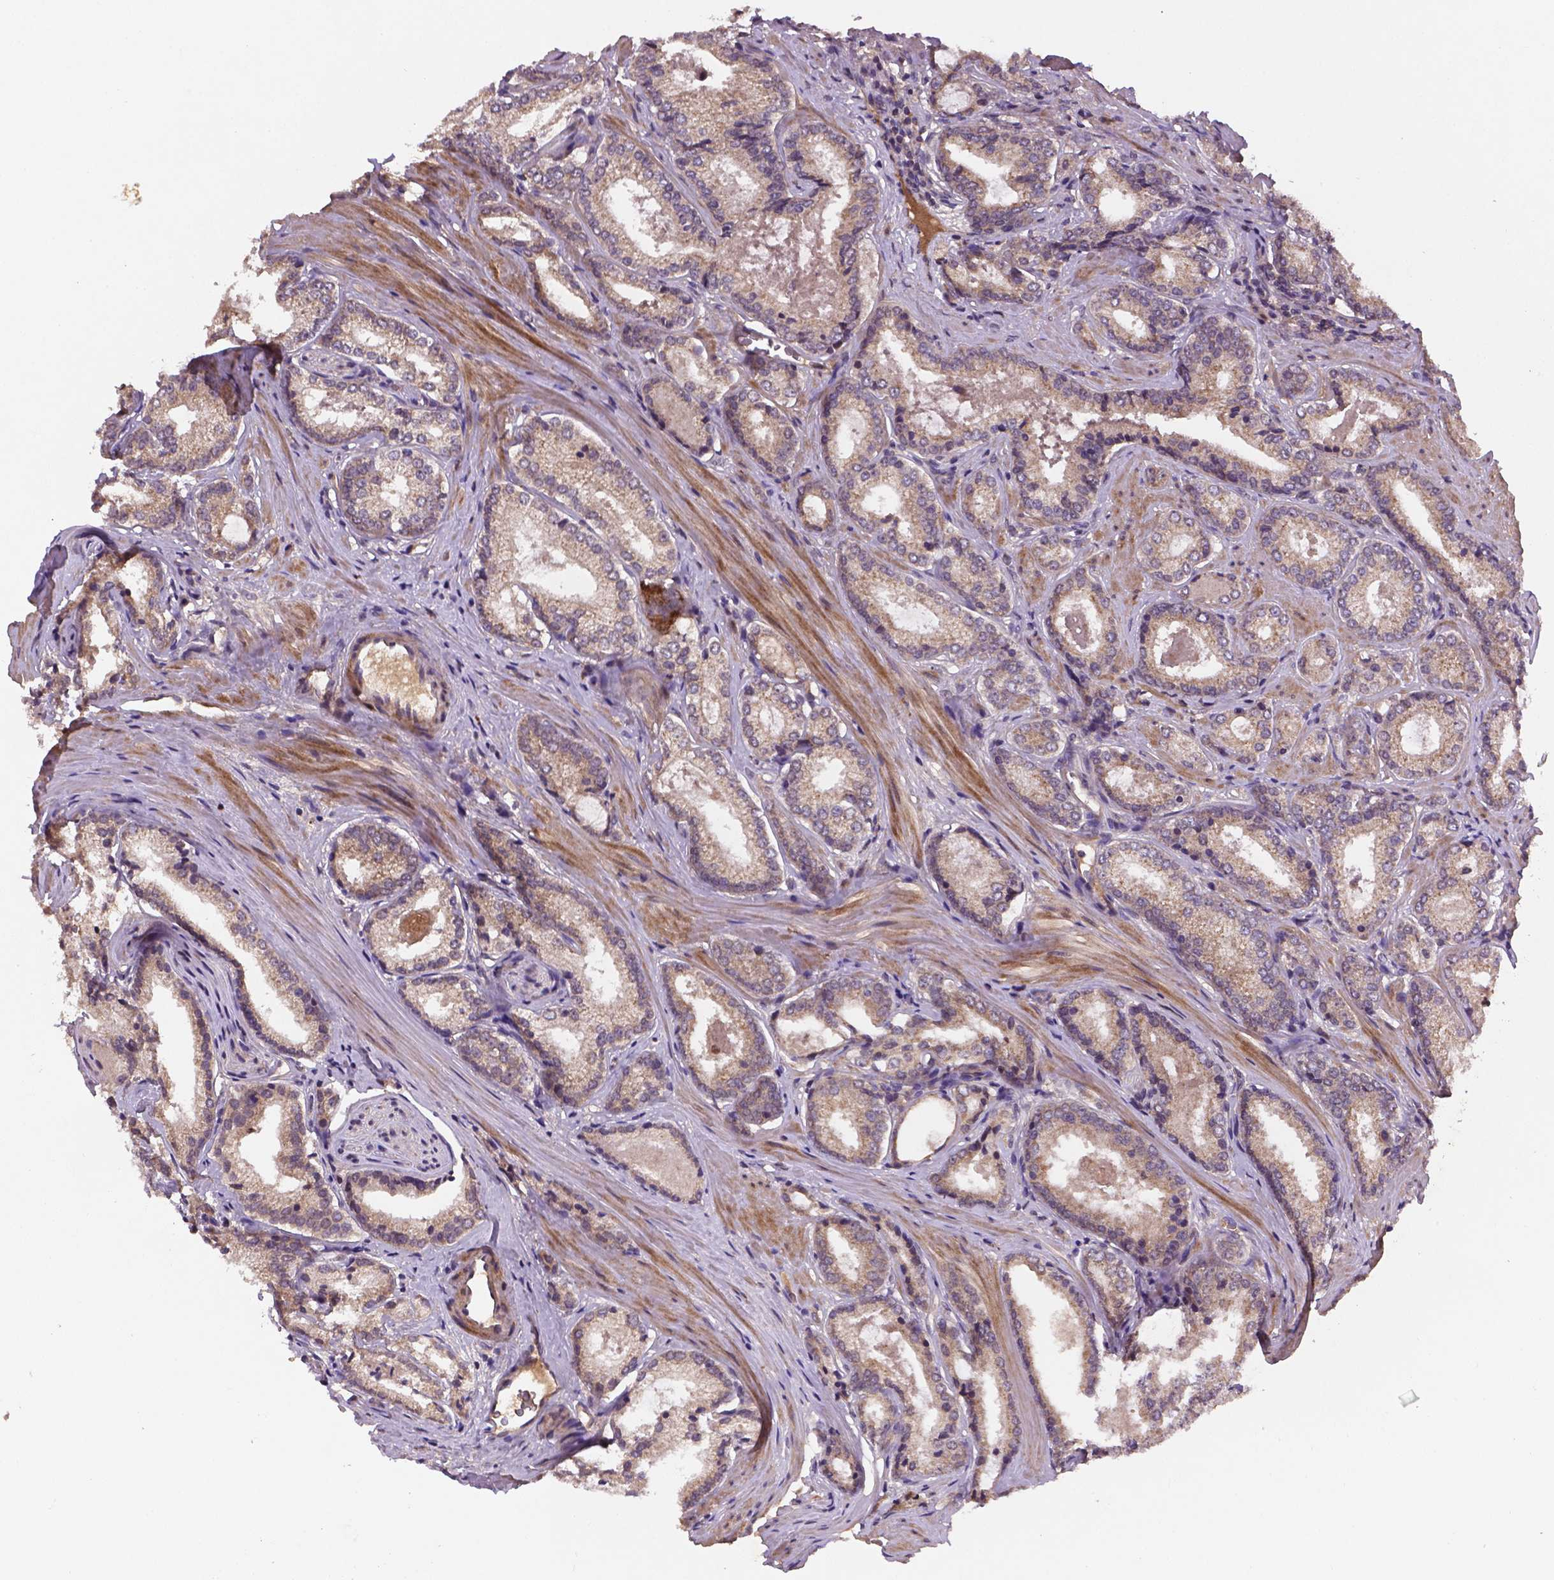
{"staining": {"intensity": "weak", "quantity": "25%-75%", "location": "cytoplasmic/membranous"}, "tissue": "prostate cancer", "cell_type": "Tumor cells", "image_type": "cancer", "snomed": [{"axis": "morphology", "description": "Adenocarcinoma, Low grade"}, {"axis": "topography", "description": "Prostate"}], "caption": "Human prostate cancer (low-grade adenocarcinoma) stained for a protein (brown) displays weak cytoplasmic/membranous positive expression in approximately 25%-75% of tumor cells.", "gene": "NIPAL2", "patient": {"sex": "male", "age": 56}}